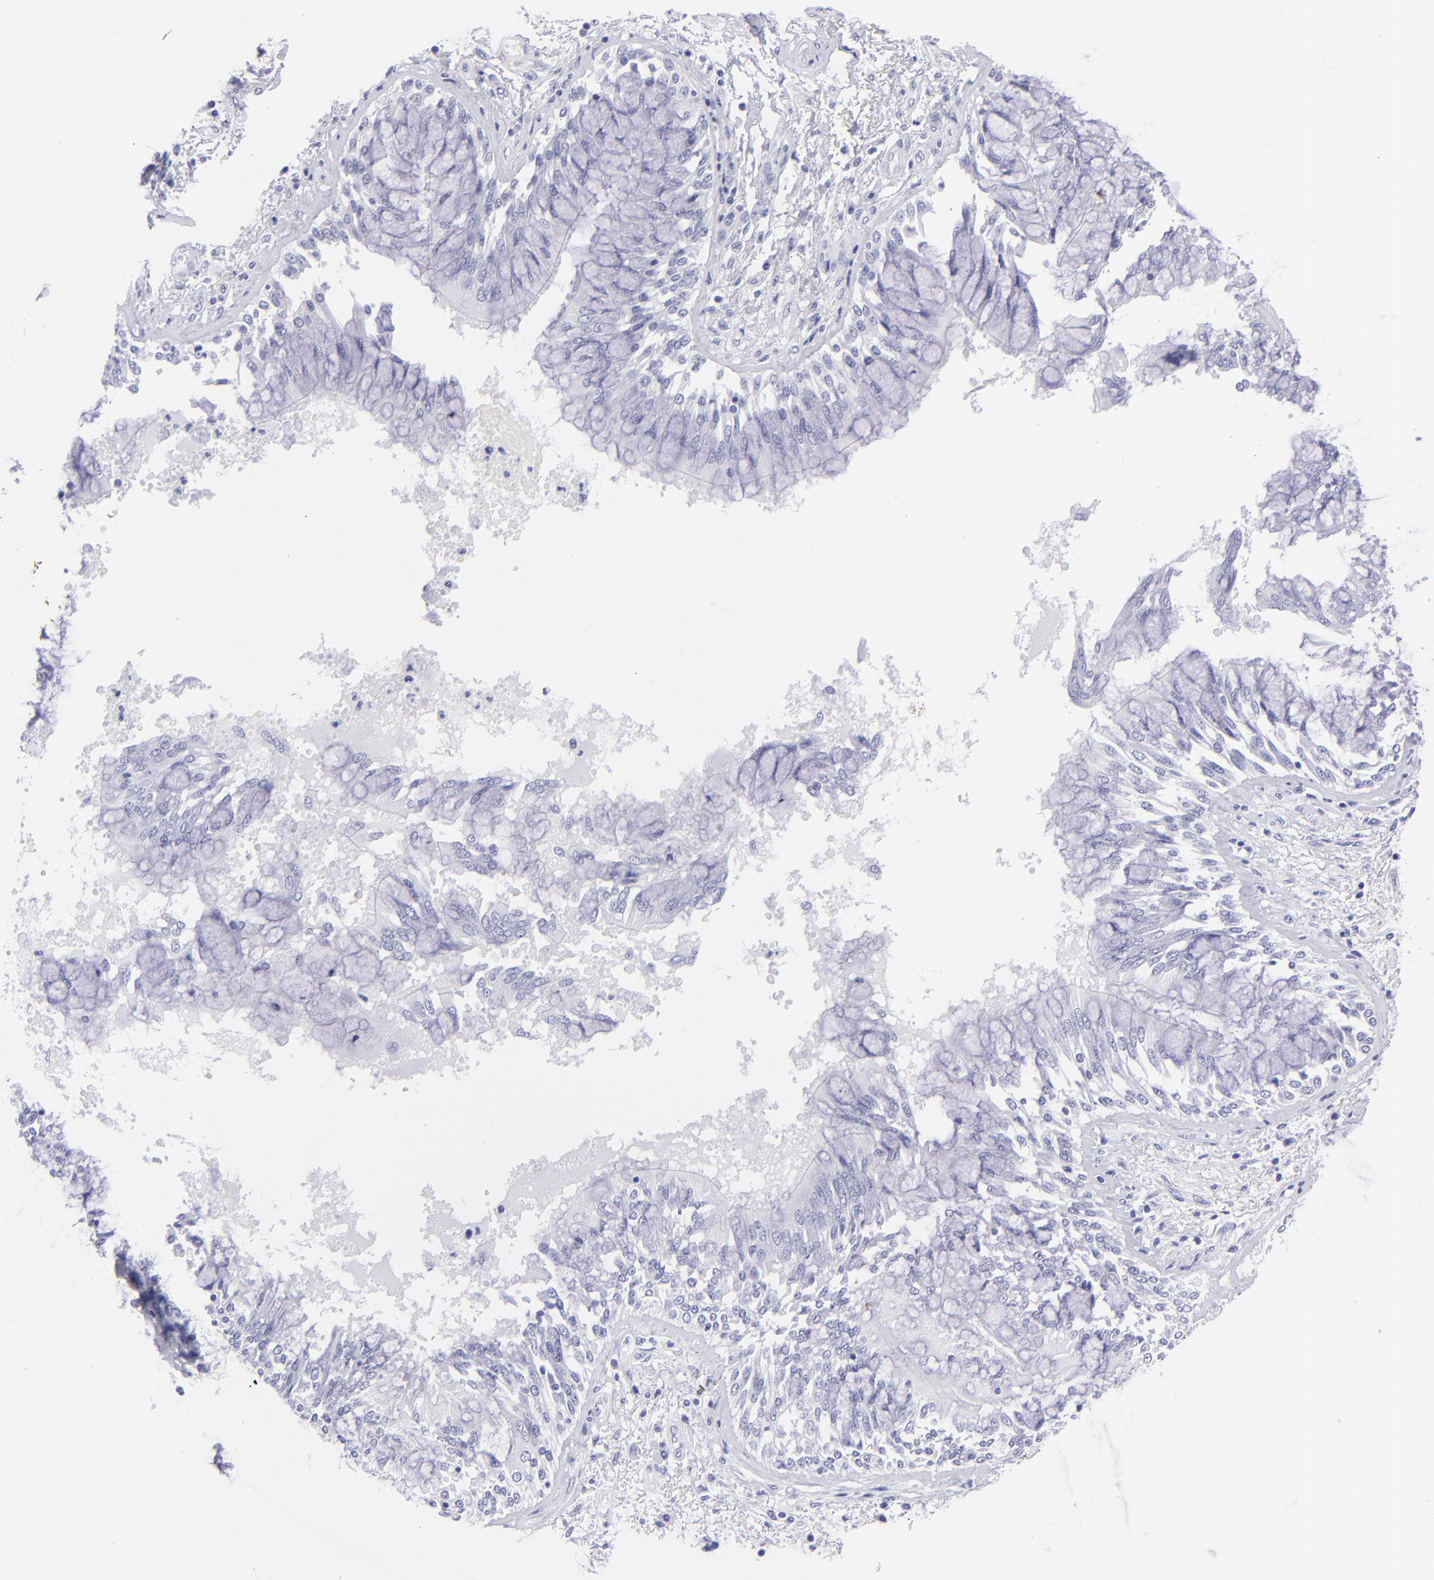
{"staining": {"intensity": "negative", "quantity": "none", "location": "none"}, "tissue": "bronchus", "cell_type": "Respiratory epithelial cells", "image_type": "normal", "snomed": [{"axis": "morphology", "description": "Normal tissue, NOS"}, {"axis": "topography", "description": "Cartilage tissue"}, {"axis": "topography", "description": "Bronchus"}, {"axis": "topography", "description": "Lung"}, {"axis": "topography", "description": "Peripheral nerve tissue"}], "caption": "The immunohistochemistry (IHC) histopathology image has no significant expression in respiratory epithelial cells of bronchus.", "gene": "CNP", "patient": {"sex": "female", "age": 49}}